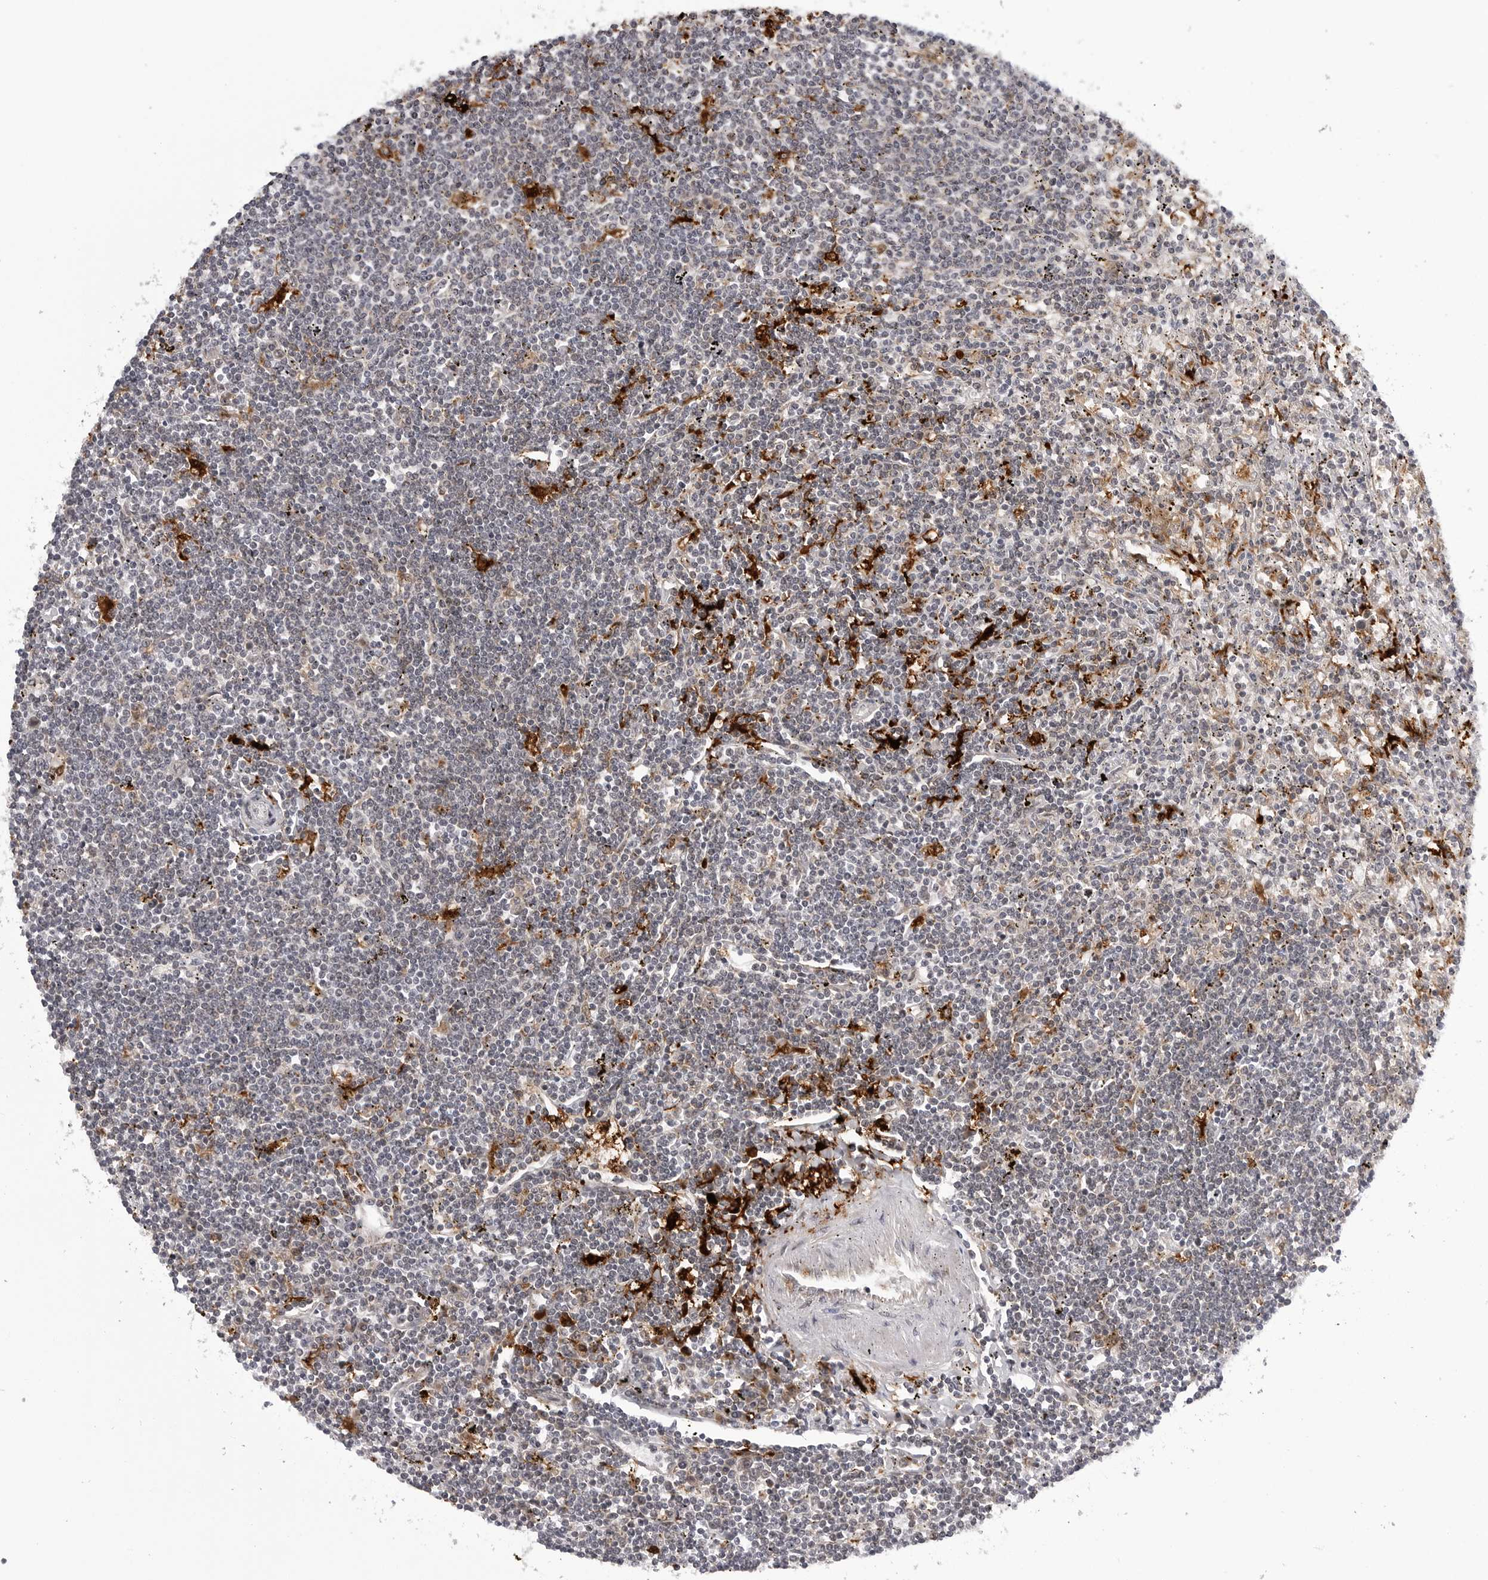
{"staining": {"intensity": "negative", "quantity": "none", "location": "none"}, "tissue": "lymphoma", "cell_type": "Tumor cells", "image_type": "cancer", "snomed": [{"axis": "morphology", "description": "Malignant lymphoma, non-Hodgkin's type, Low grade"}, {"axis": "topography", "description": "Spleen"}], "caption": "A histopathology image of malignant lymphoma, non-Hodgkin's type (low-grade) stained for a protein reveals no brown staining in tumor cells.", "gene": "CDK20", "patient": {"sex": "male", "age": 76}}